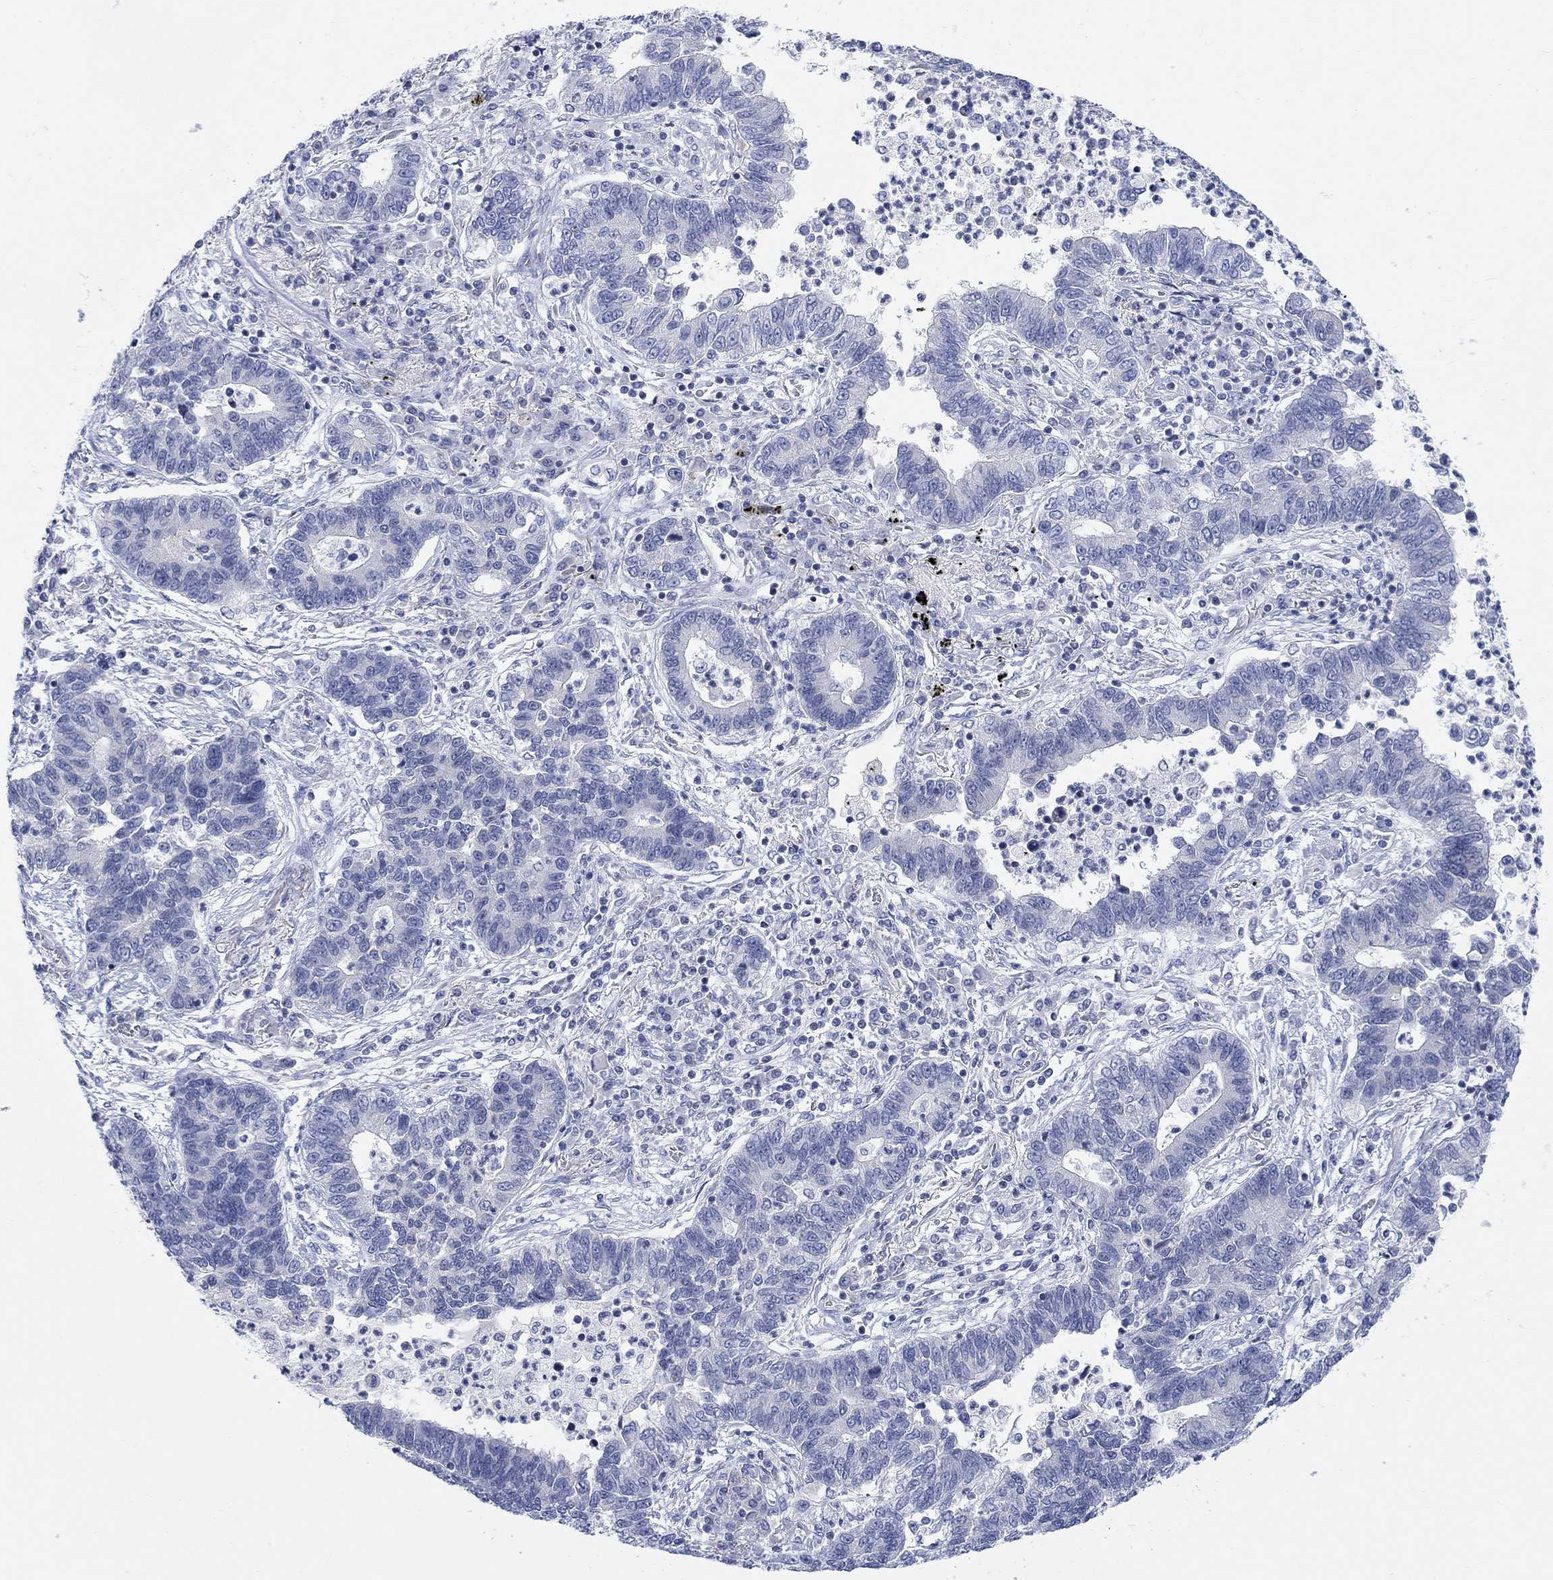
{"staining": {"intensity": "negative", "quantity": "none", "location": "none"}, "tissue": "lung cancer", "cell_type": "Tumor cells", "image_type": "cancer", "snomed": [{"axis": "morphology", "description": "Adenocarcinoma, NOS"}, {"axis": "topography", "description": "Lung"}], "caption": "Human lung adenocarcinoma stained for a protein using IHC exhibits no positivity in tumor cells.", "gene": "ATP6V1E2", "patient": {"sex": "female", "age": 57}}